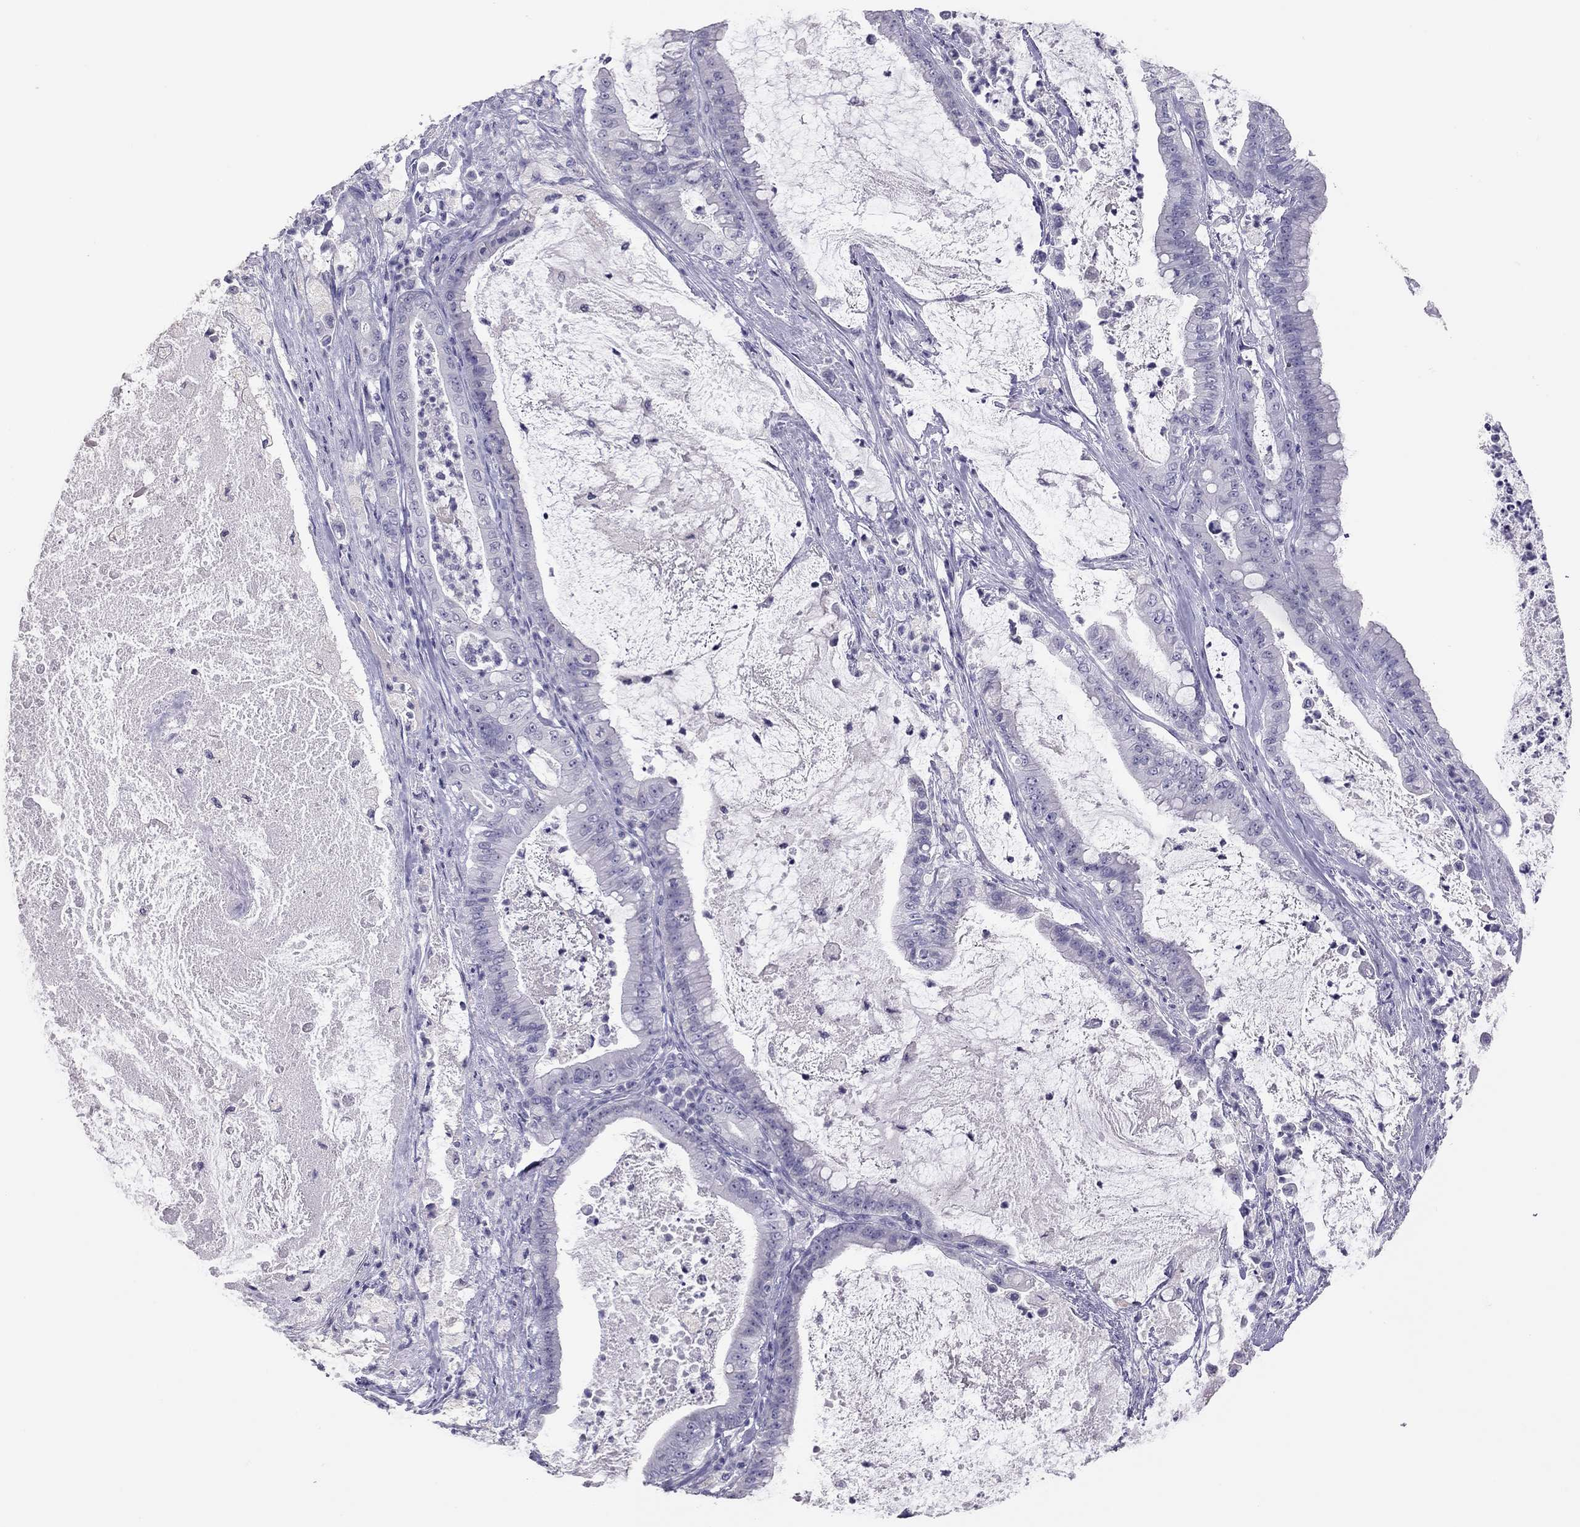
{"staining": {"intensity": "negative", "quantity": "none", "location": "none"}, "tissue": "pancreatic cancer", "cell_type": "Tumor cells", "image_type": "cancer", "snomed": [{"axis": "morphology", "description": "Adenocarcinoma, NOS"}, {"axis": "topography", "description": "Pancreas"}], "caption": "Pancreatic cancer was stained to show a protein in brown. There is no significant expression in tumor cells.", "gene": "PSMB11", "patient": {"sex": "male", "age": 71}}